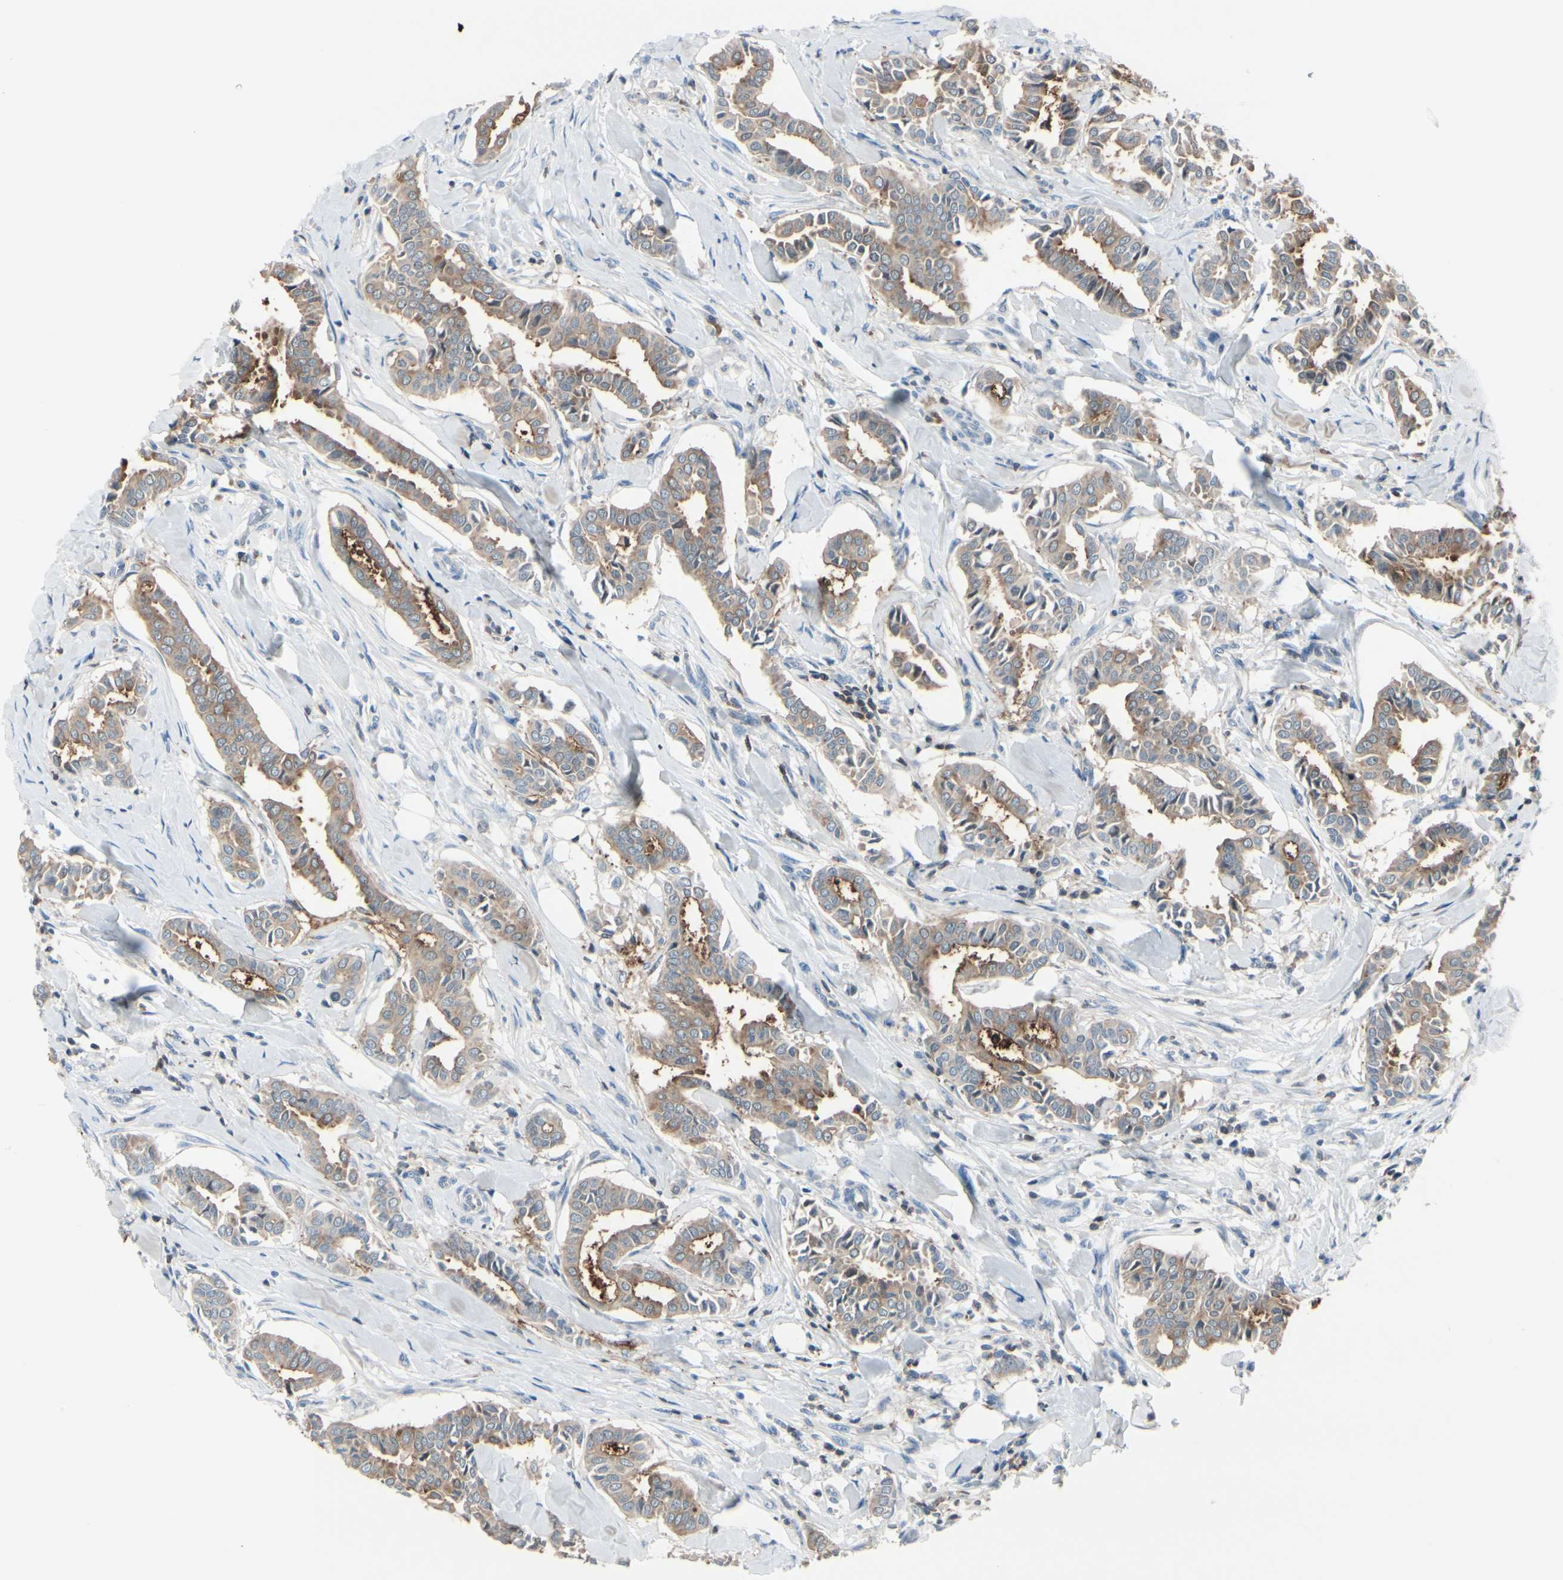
{"staining": {"intensity": "moderate", "quantity": ">75%", "location": "cytoplasmic/membranous"}, "tissue": "head and neck cancer", "cell_type": "Tumor cells", "image_type": "cancer", "snomed": [{"axis": "morphology", "description": "Adenocarcinoma, NOS"}, {"axis": "topography", "description": "Salivary gland"}, {"axis": "topography", "description": "Head-Neck"}], "caption": "Tumor cells show moderate cytoplasmic/membranous positivity in about >75% of cells in head and neck adenocarcinoma.", "gene": "SLC9A3R1", "patient": {"sex": "female", "age": 59}}